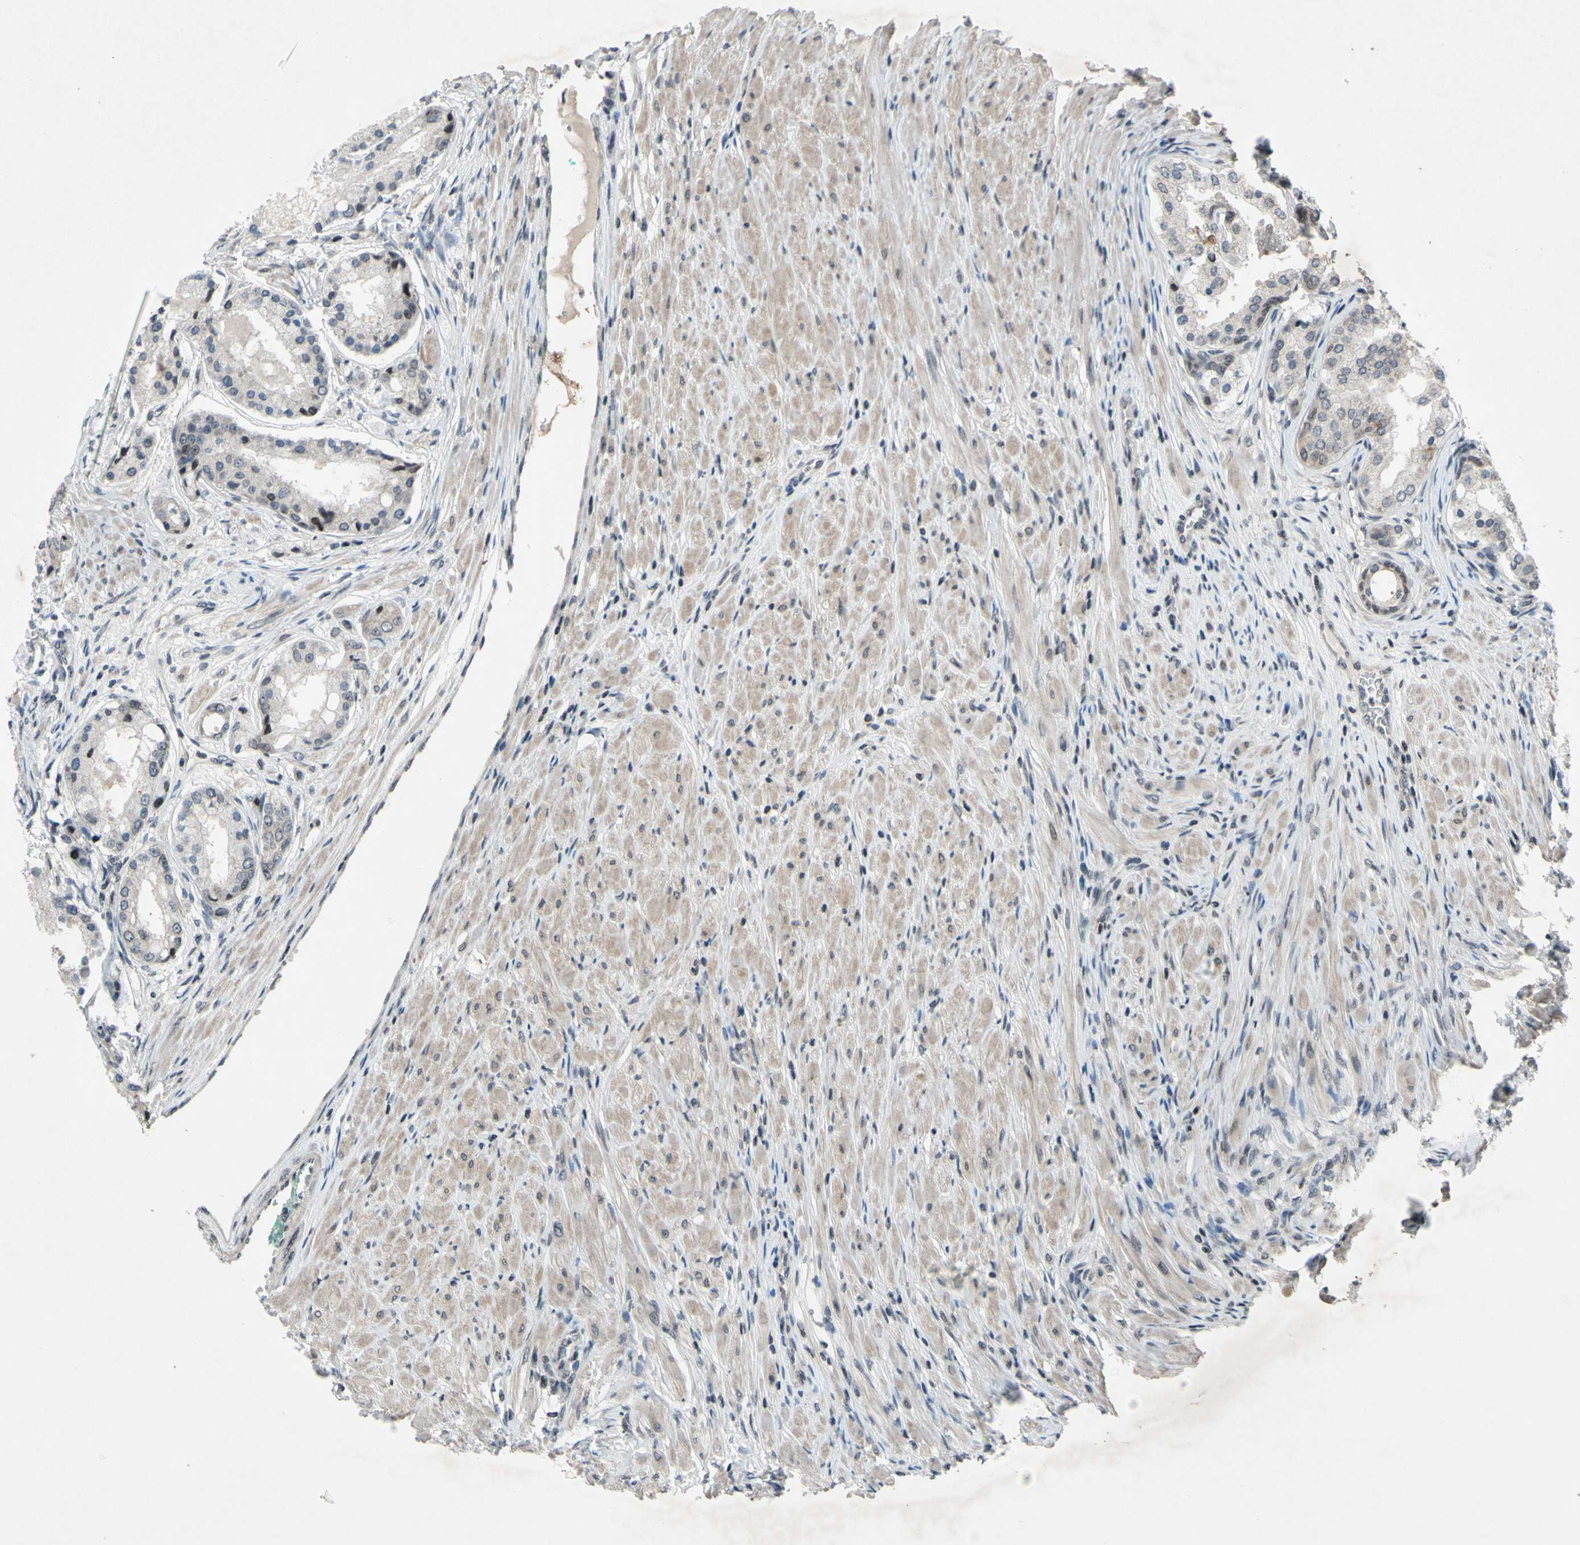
{"staining": {"intensity": "weak", "quantity": "<25%", "location": "nuclear"}, "tissue": "prostate cancer", "cell_type": "Tumor cells", "image_type": "cancer", "snomed": [{"axis": "morphology", "description": "Adenocarcinoma, High grade"}, {"axis": "topography", "description": "Prostate"}], "caption": "Tumor cells are negative for brown protein staining in prostate cancer. The staining is performed using DAB (3,3'-diaminobenzidine) brown chromogen with nuclei counter-stained in using hematoxylin.", "gene": "XPO1", "patient": {"sex": "male", "age": 59}}